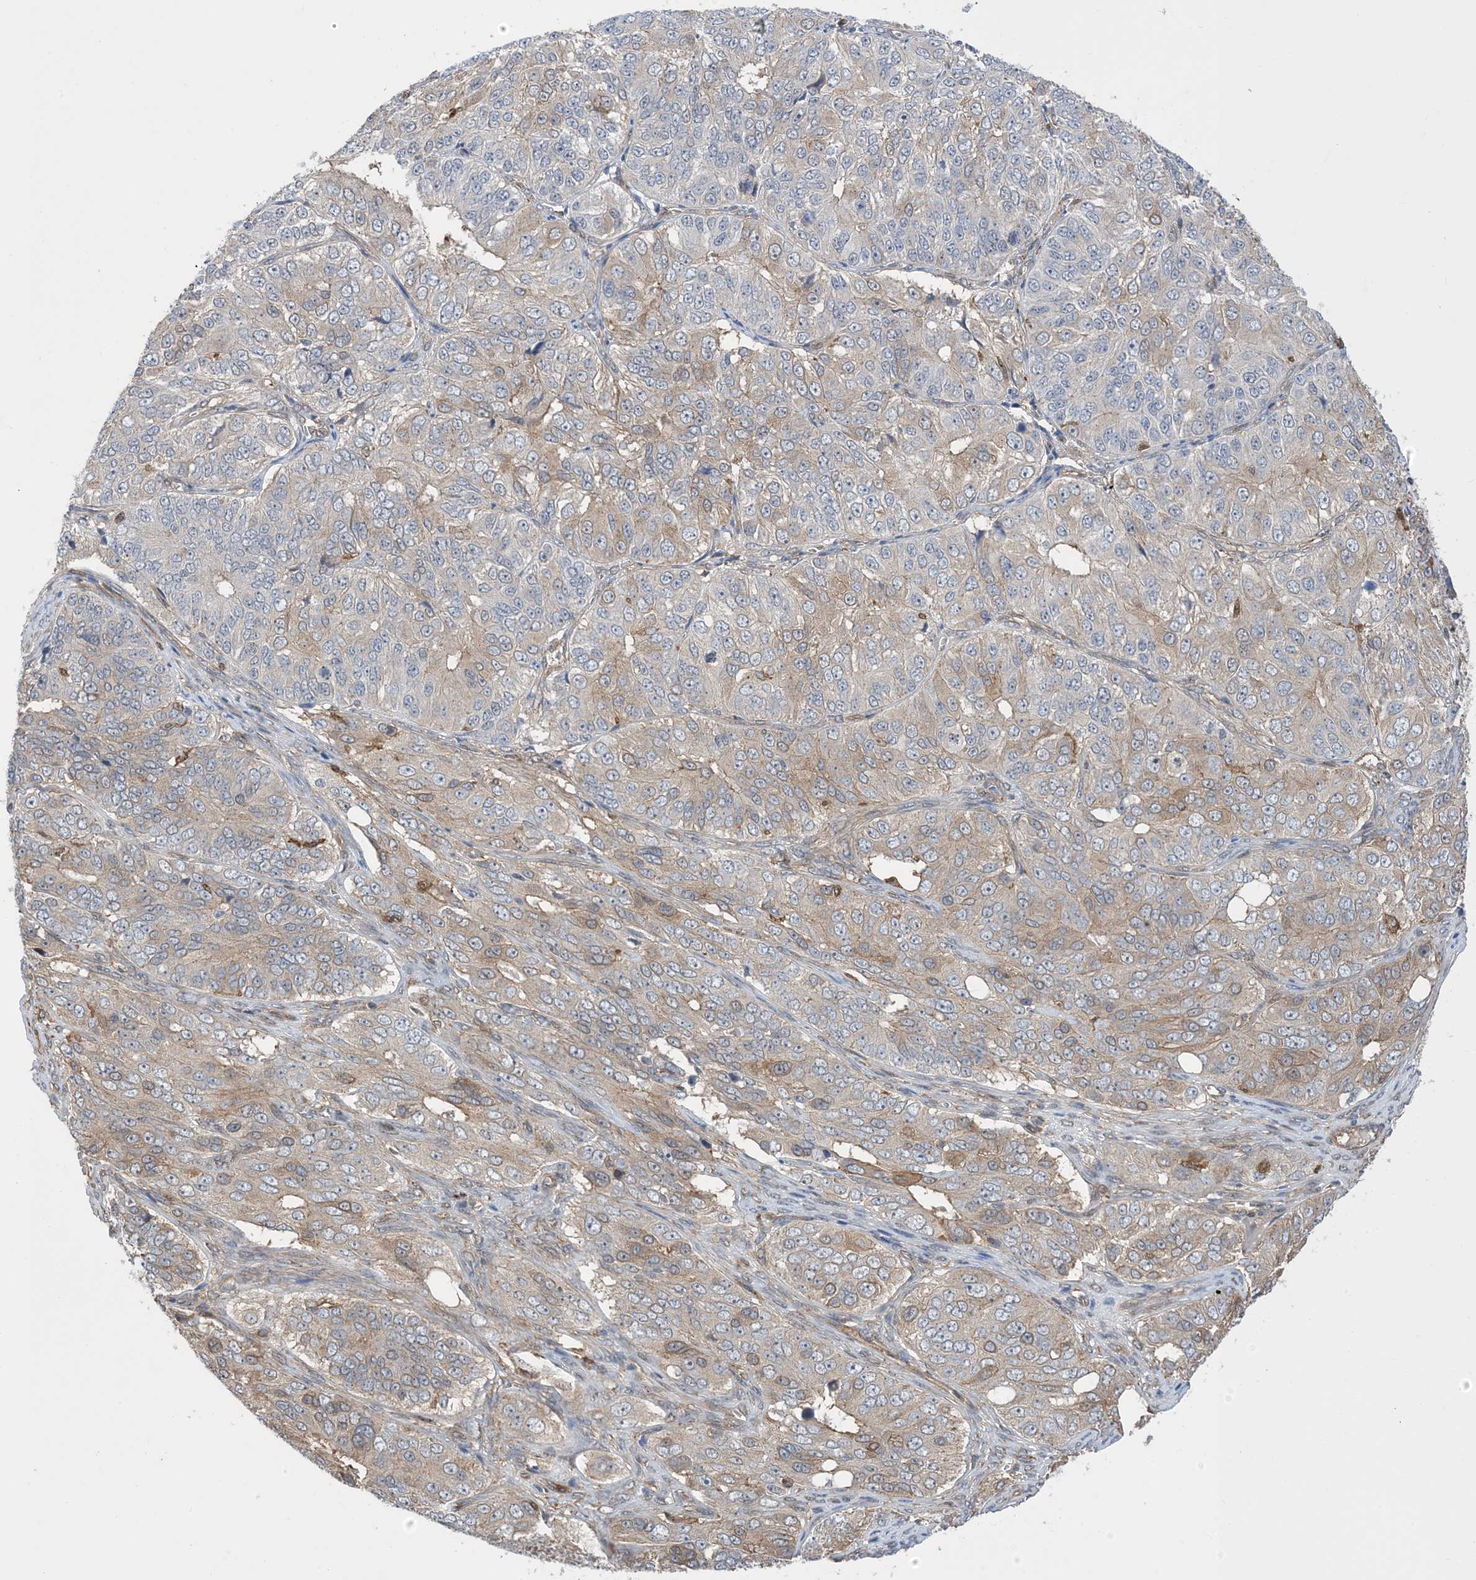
{"staining": {"intensity": "weak", "quantity": "25%-75%", "location": "cytoplasmic/membranous"}, "tissue": "ovarian cancer", "cell_type": "Tumor cells", "image_type": "cancer", "snomed": [{"axis": "morphology", "description": "Carcinoma, endometroid"}, {"axis": "topography", "description": "Ovary"}], "caption": "IHC photomicrograph of neoplastic tissue: ovarian cancer (endometroid carcinoma) stained using immunohistochemistry (IHC) displays low levels of weak protein expression localized specifically in the cytoplasmic/membranous of tumor cells, appearing as a cytoplasmic/membranous brown color.", "gene": "HS1BP3", "patient": {"sex": "female", "age": 51}}